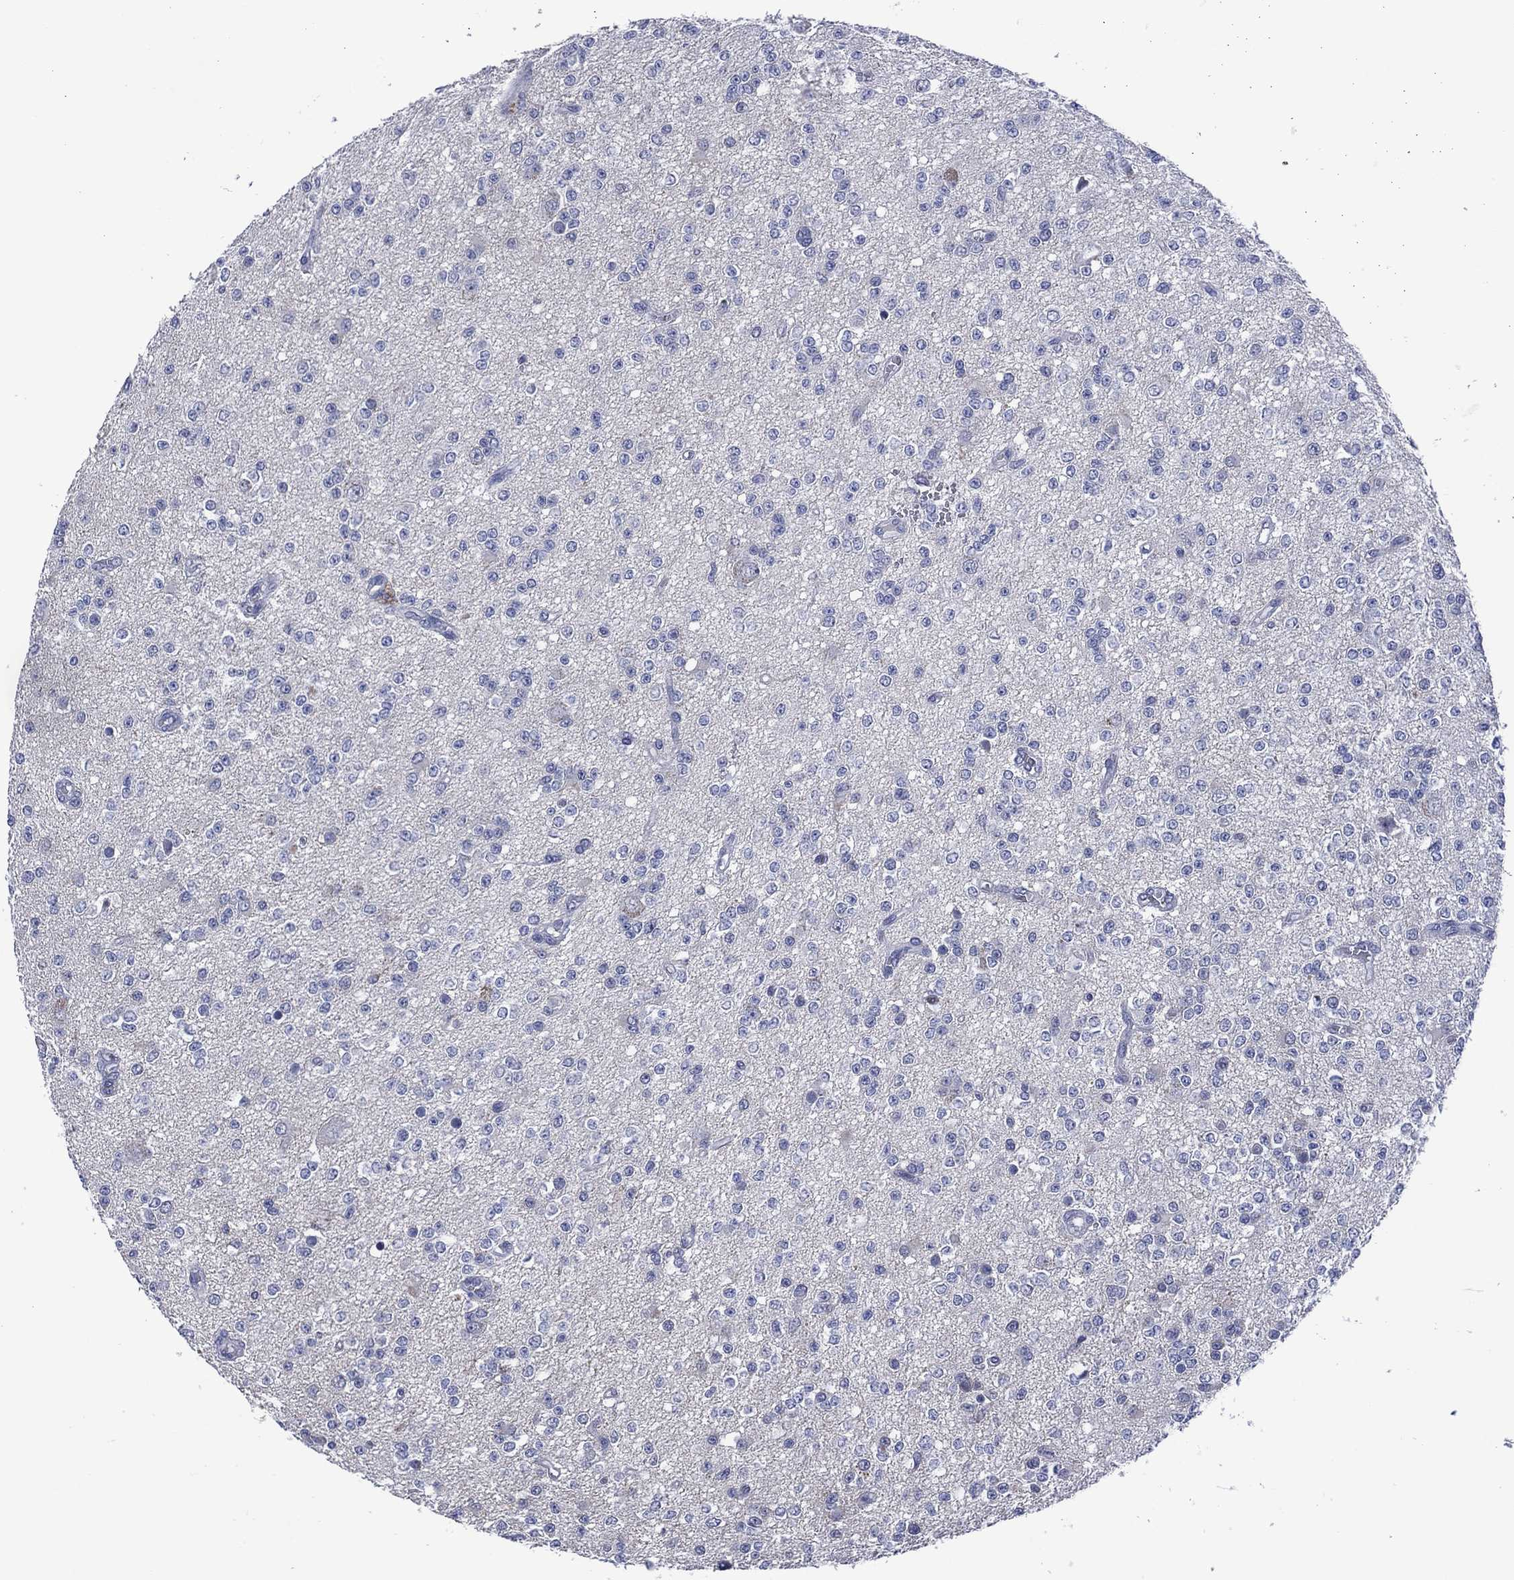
{"staining": {"intensity": "negative", "quantity": "none", "location": "none"}, "tissue": "glioma", "cell_type": "Tumor cells", "image_type": "cancer", "snomed": [{"axis": "morphology", "description": "Glioma, malignant, Low grade"}, {"axis": "topography", "description": "Brain"}], "caption": "Malignant glioma (low-grade) stained for a protein using IHC demonstrates no positivity tumor cells.", "gene": "USP26", "patient": {"sex": "female", "age": 45}}